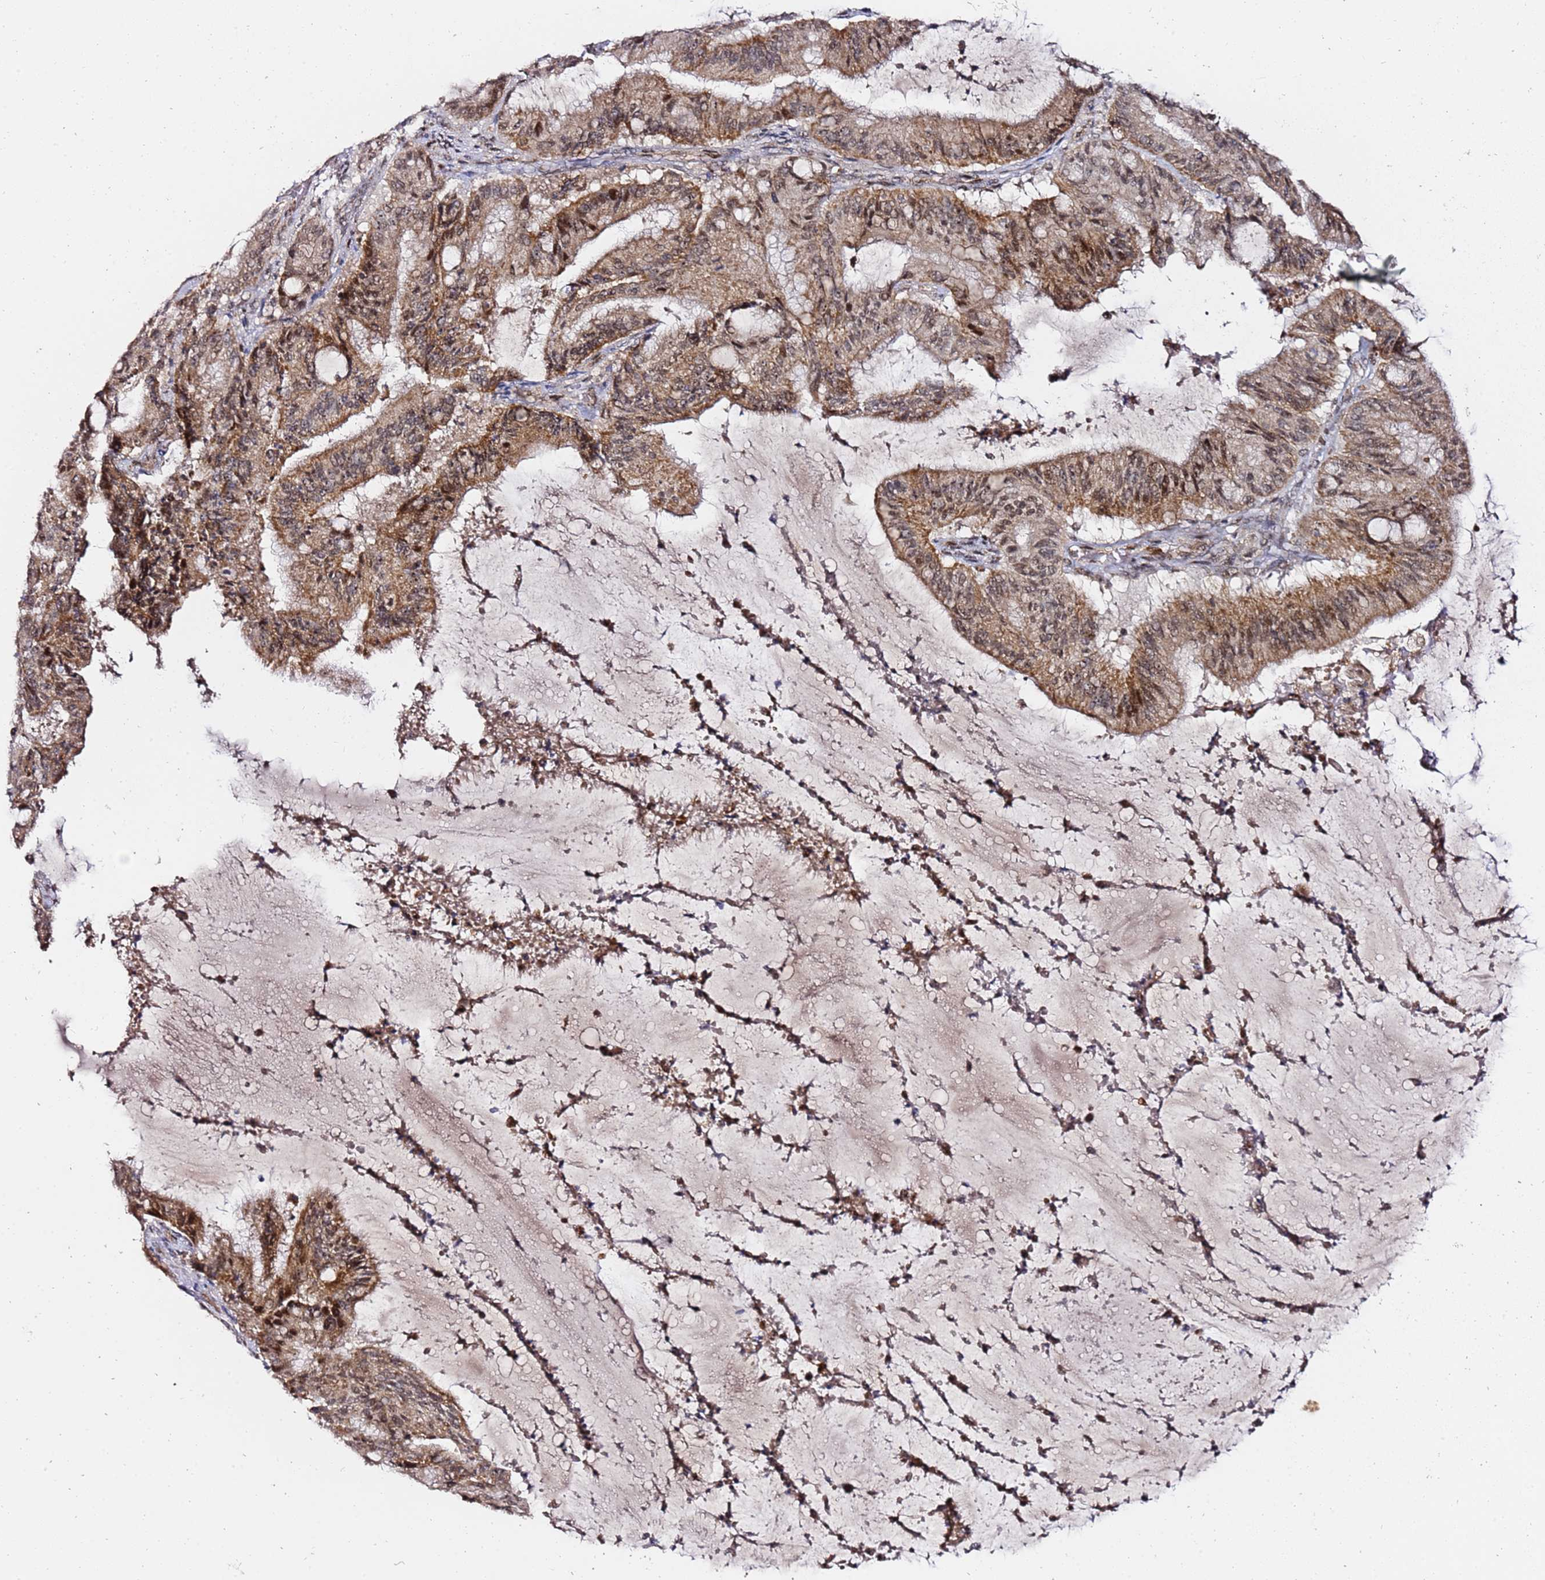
{"staining": {"intensity": "moderate", "quantity": ">75%", "location": "cytoplasmic/membranous,nuclear"}, "tissue": "liver cancer", "cell_type": "Tumor cells", "image_type": "cancer", "snomed": [{"axis": "morphology", "description": "Normal tissue, NOS"}, {"axis": "morphology", "description": "Cholangiocarcinoma"}, {"axis": "topography", "description": "Liver"}, {"axis": "topography", "description": "Peripheral nerve tissue"}], "caption": "Protein staining of liver cancer tissue reveals moderate cytoplasmic/membranous and nuclear staining in approximately >75% of tumor cells.", "gene": "TP53AIP1", "patient": {"sex": "female", "age": 73}}